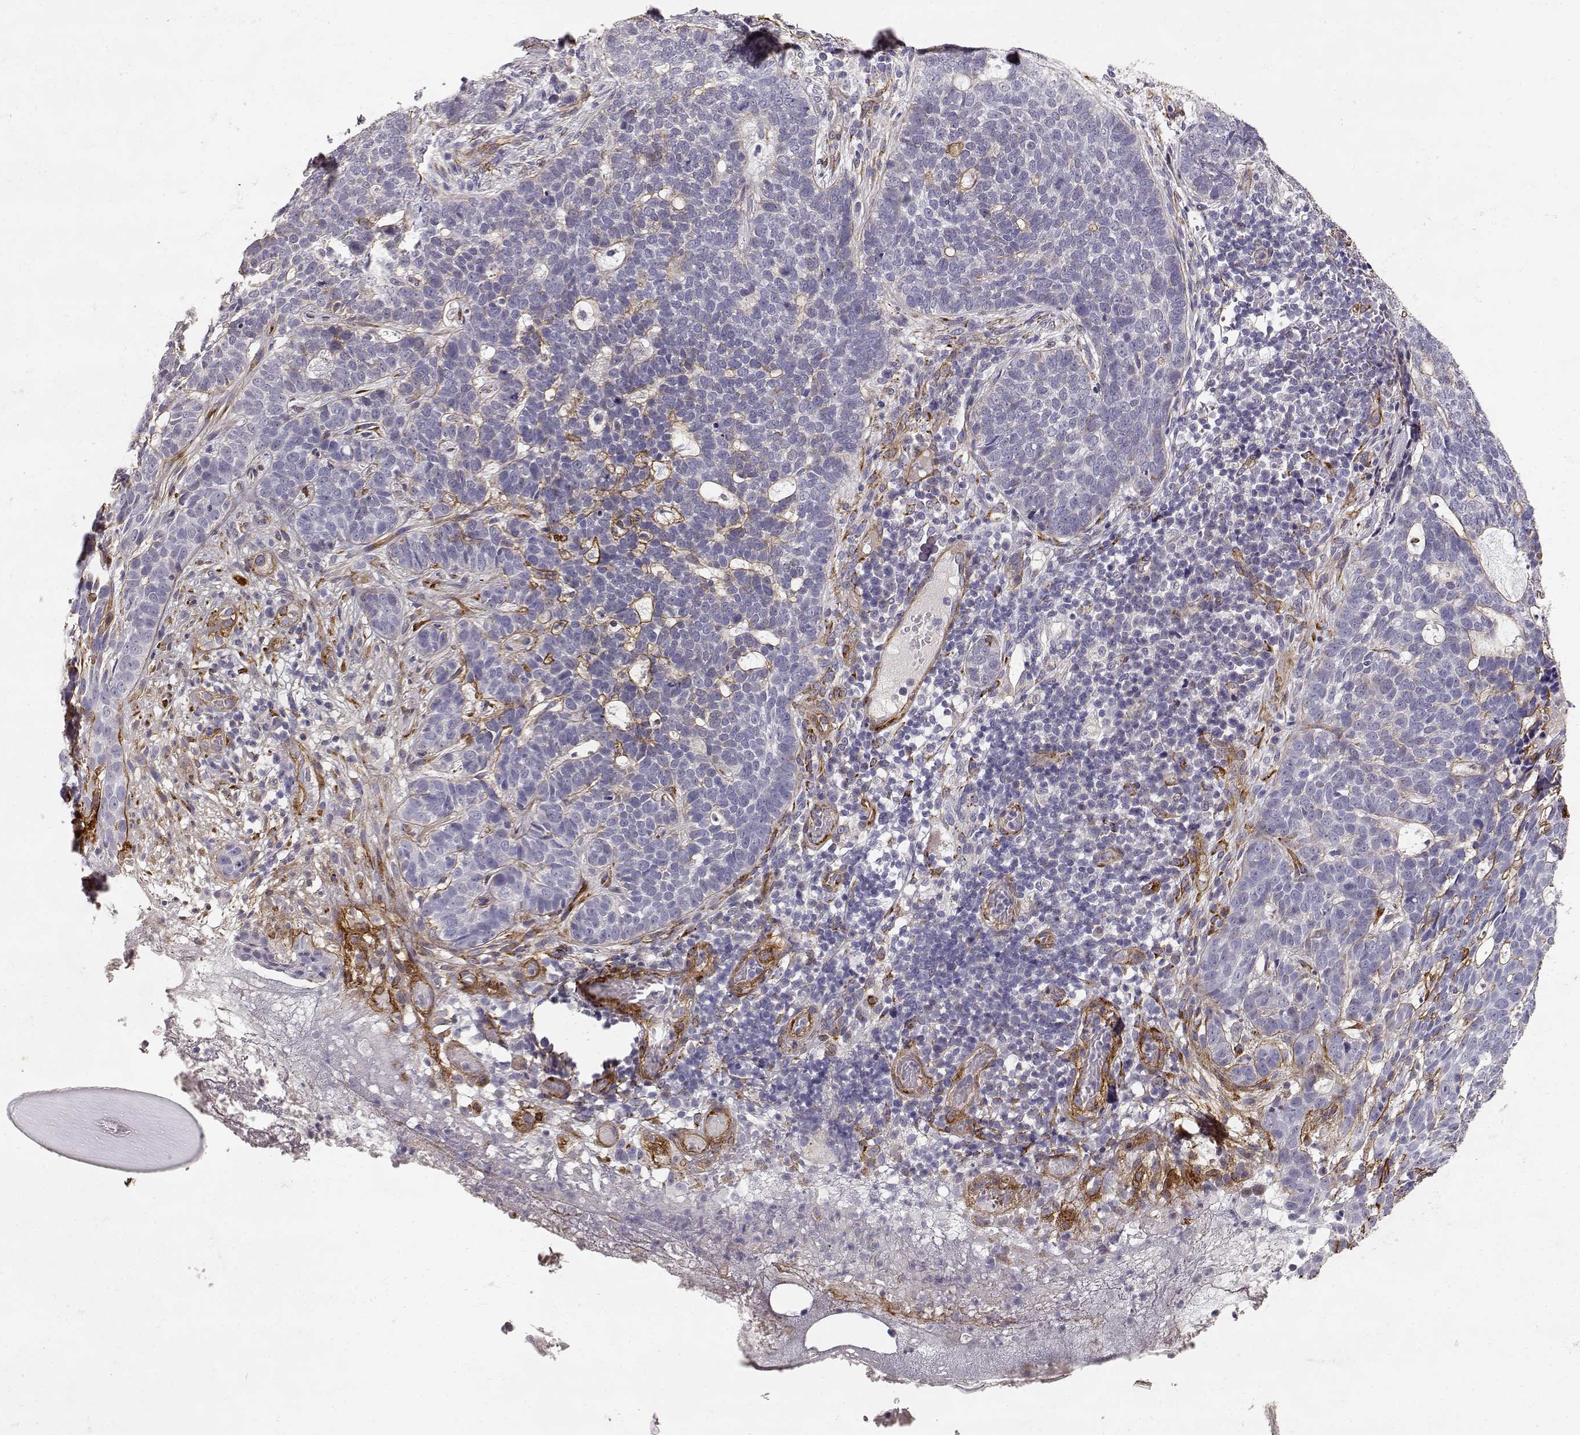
{"staining": {"intensity": "negative", "quantity": "none", "location": "none"}, "tissue": "skin cancer", "cell_type": "Tumor cells", "image_type": "cancer", "snomed": [{"axis": "morphology", "description": "Basal cell carcinoma"}, {"axis": "topography", "description": "Skin"}], "caption": "Tumor cells are negative for protein expression in human skin cancer. The staining was performed using DAB (3,3'-diaminobenzidine) to visualize the protein expression in brown, while the nuclei were stained in blue with hematoxylin (Magnification: 20x).", "gene": "LAMC1", "patient": {"sex": "female", "age": 69}}